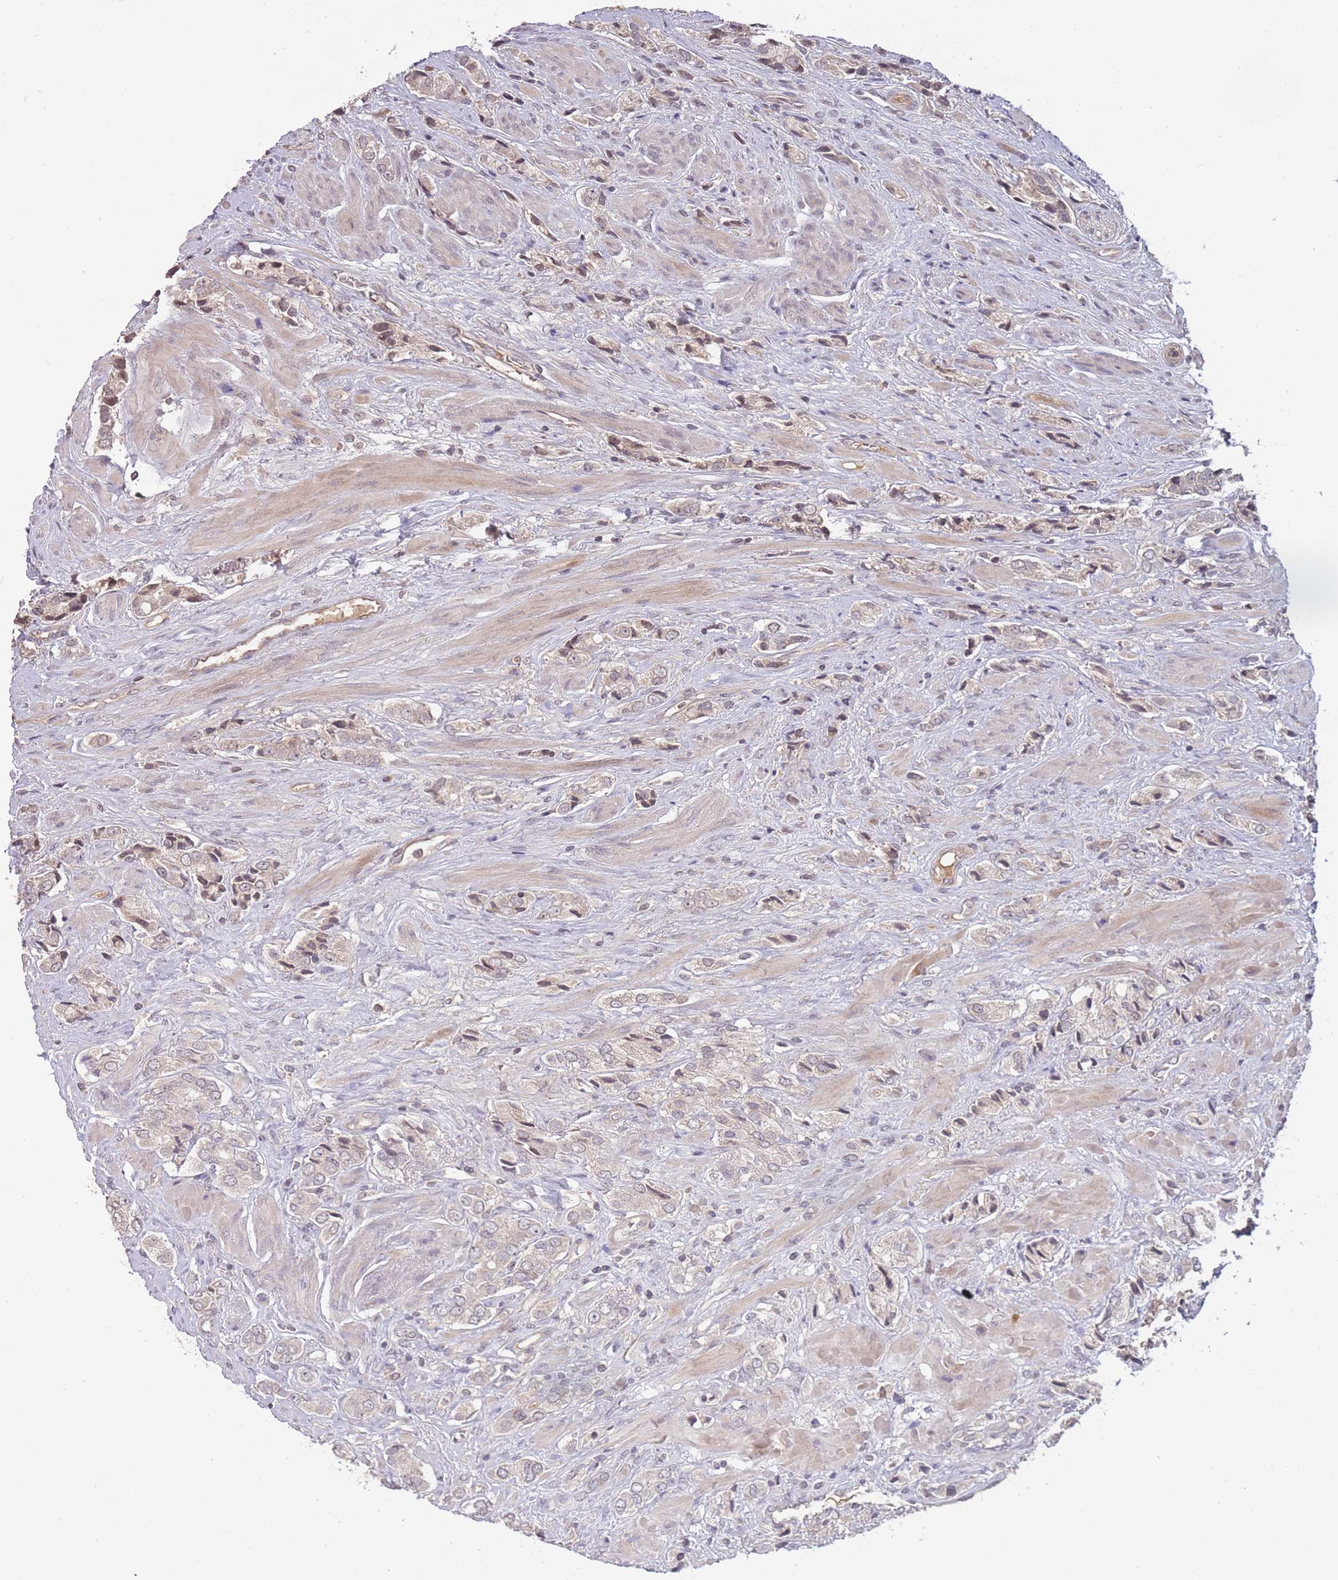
{"staining": {"intensity": "negative", "quantity": "none", "location": "none"}, "tissue": "prostate cancer", "cell_type": "Tumor cells", "image_type": "cancer", "snomed": [{"axis": "morphology", "description": "Adenocarcinoma, High grade"}, {"axis": "topography", "description": "Prostate and seminal vesicle, NOS"}], "caption": "Protein analysis of high-grade adenocarcinoma (prostate) shows no significant expression in tumor cells.", "gene": "ADCYAP1R1", "patient": {"sex": "male", "age": 64}}